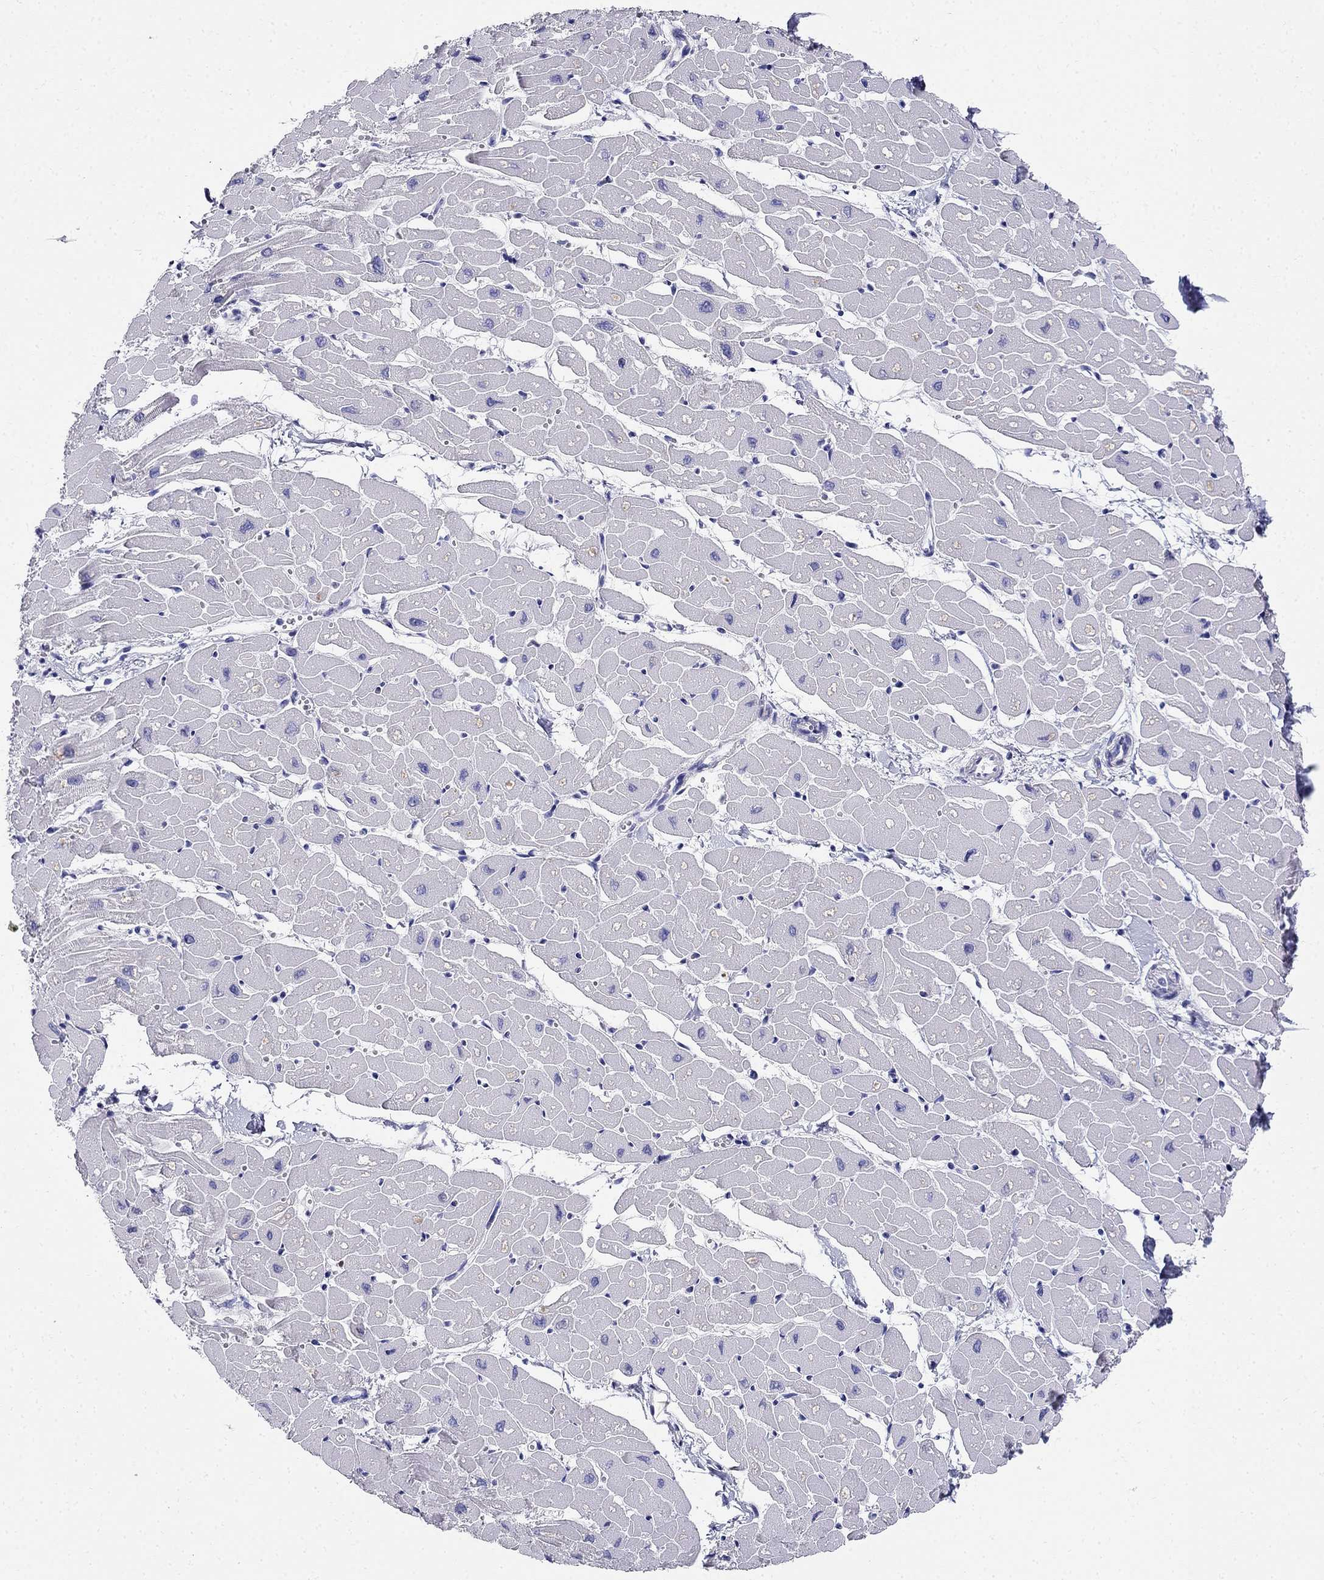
{"staining": {"intensity": "negative", "quantity": "none", "location": "none"}, "tissue": "heart muscle", "cell_type": "Cardiomyocytes", "image_type": "normal", "snomed": [{"axis": "morphology", "description": "Normal tissue, NOS"}, {"axis": "topography", "description": "Heart"}], "caption": "Immunohistochemistry micrograph of unremarkable heart muscle stained for a protein (brown), which reveals no staining in cardiomyocytes.", "gene": "PPP1R36", "patient": {"sex": "male", "age": 57}}